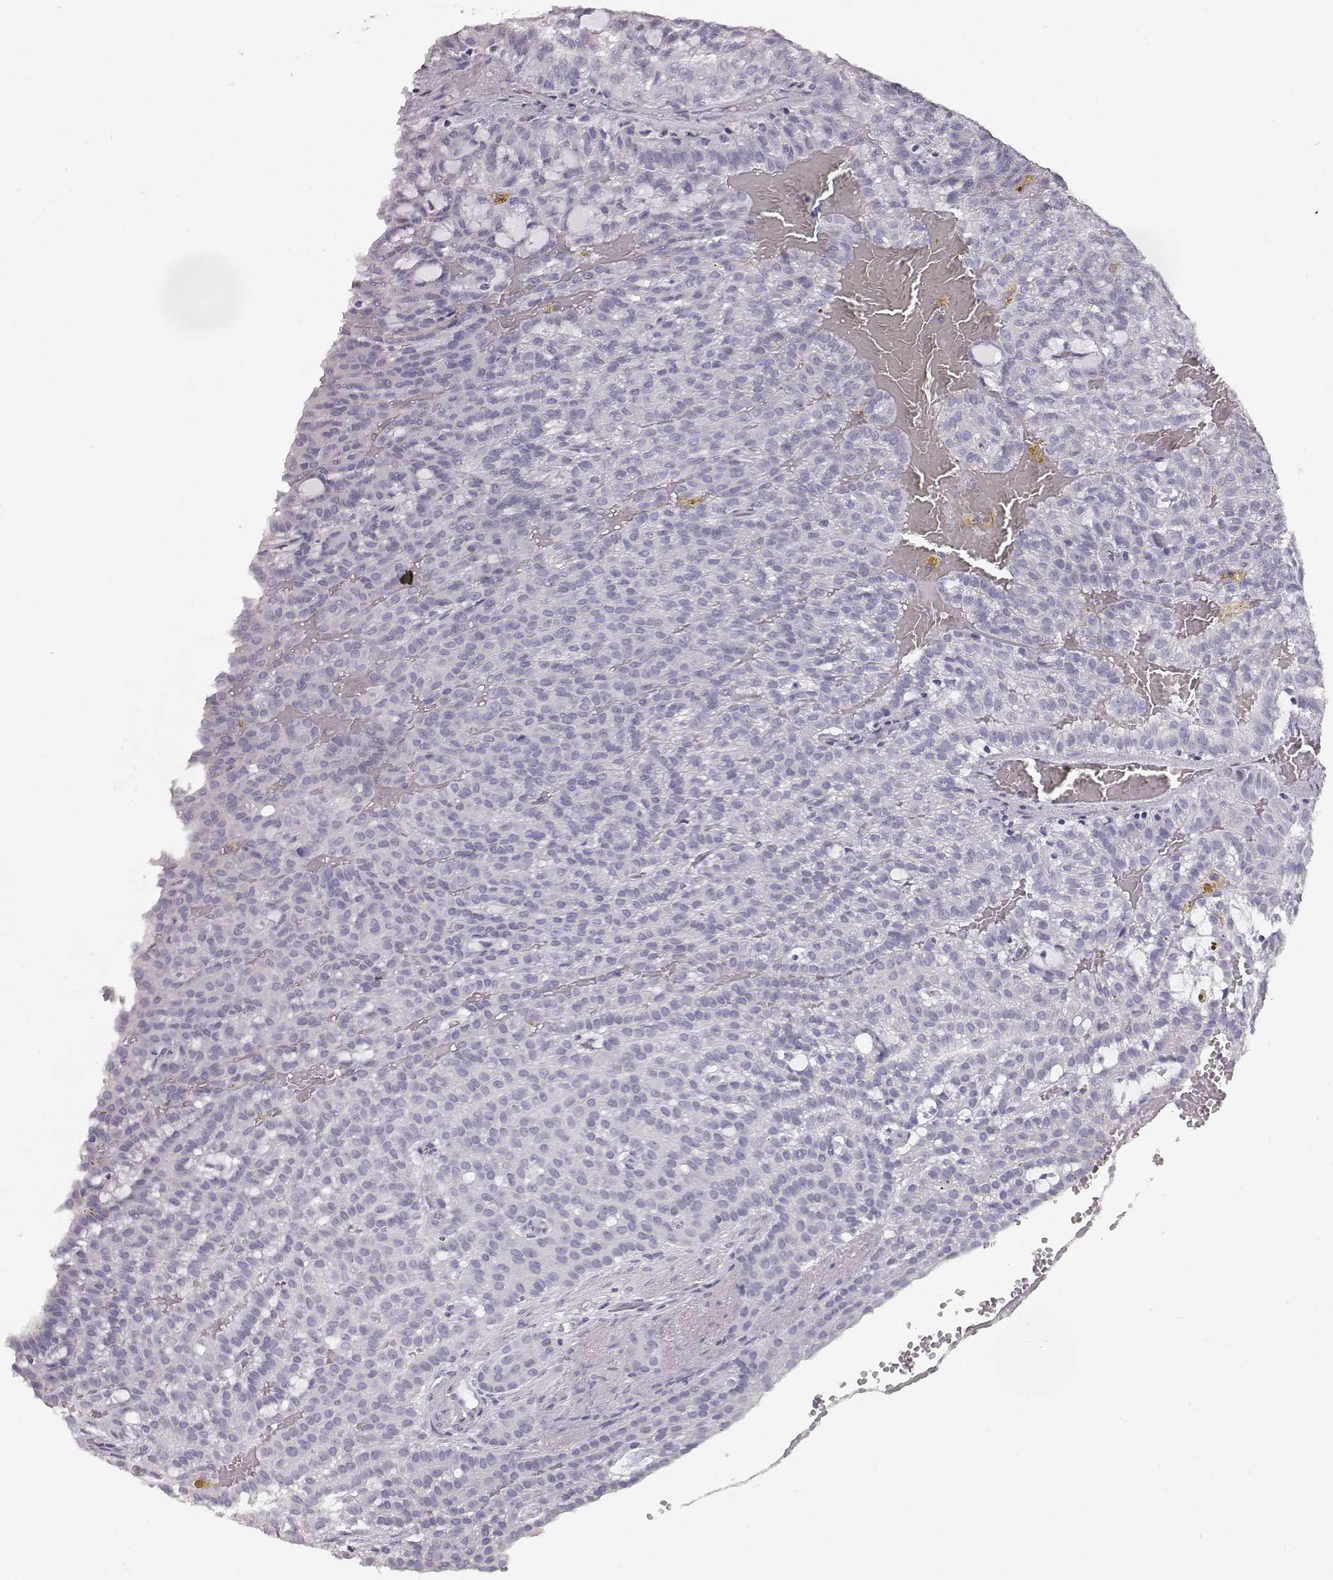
{"staining": {"intensity": "negative", "quantity": "none", "location": "none"}, "tissue": "renal cancer", "cell_type": "Tumor cells", "image_type": "cancer", "snomed": [{"axis": "morphology", "description": "Adenocarcinoma, NOS"}, {"axis": "topography", "description": "Kidney"}], "caption": "The immunohistochemistry (IHC) photomicrograph has no significant positivity in tumor cells of renal adenocarcinoma tissue.", "gene": "KRT33A", "patient": {"sex": "male", "age": 63}}